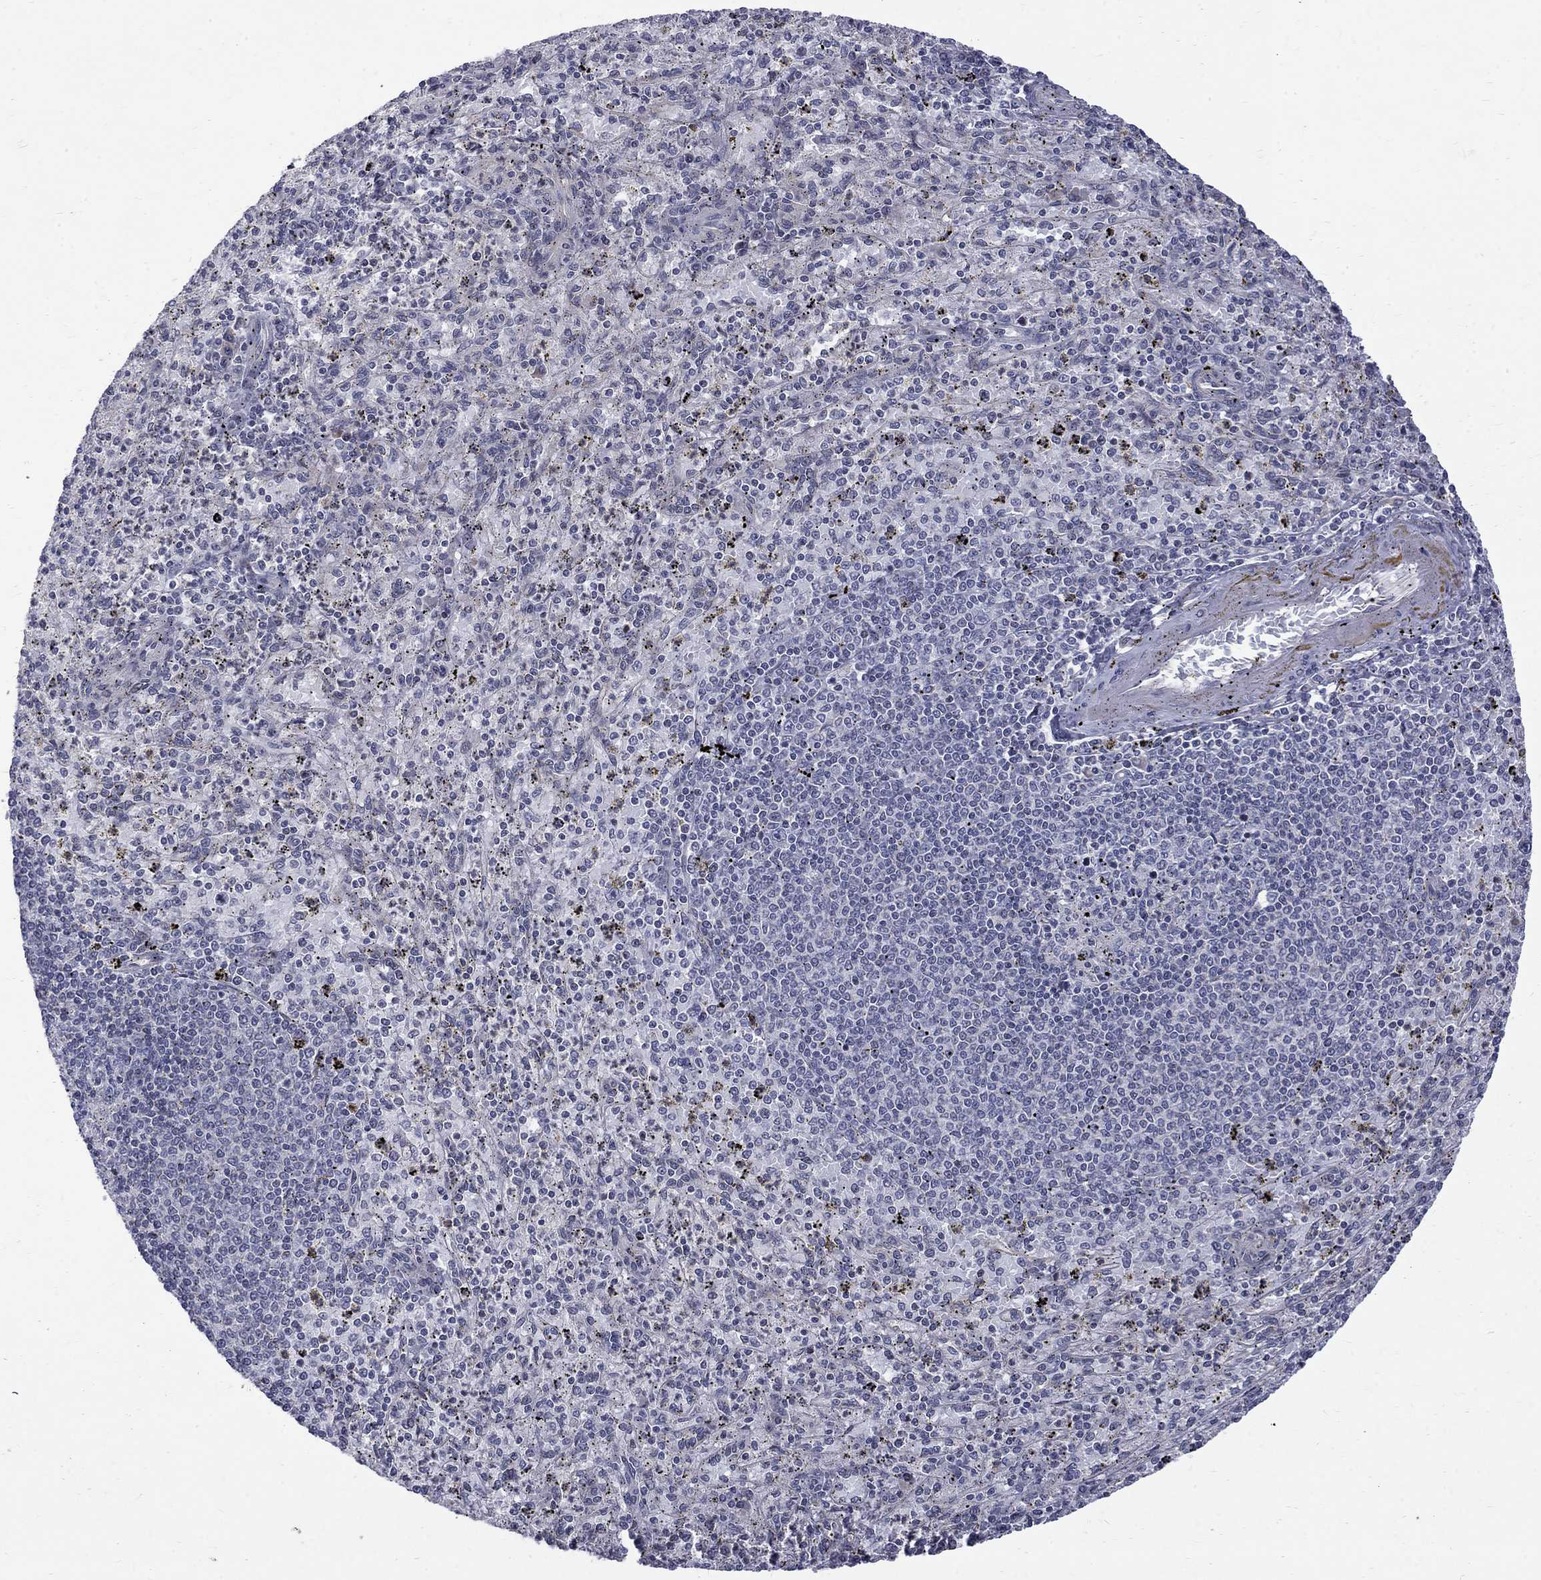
{"staining": {"intensity": "negative", "quantity": "none", "location": "none"}, "tissue": "spleen", "cell_type": "Cells in red pulp", "image_type": "normal", "snomed": [{"axis": "morphology", "description": "Normal tissue, NOS"}, {"axis": "topography", "description": "Spleen"}], "caption": "This is a micrograph of IHC staining of unremarkable spleen, which shows no expression in cells in red pulp.", "gene": "SH2B1", "patient": {"sex": "male", "age": 60}}